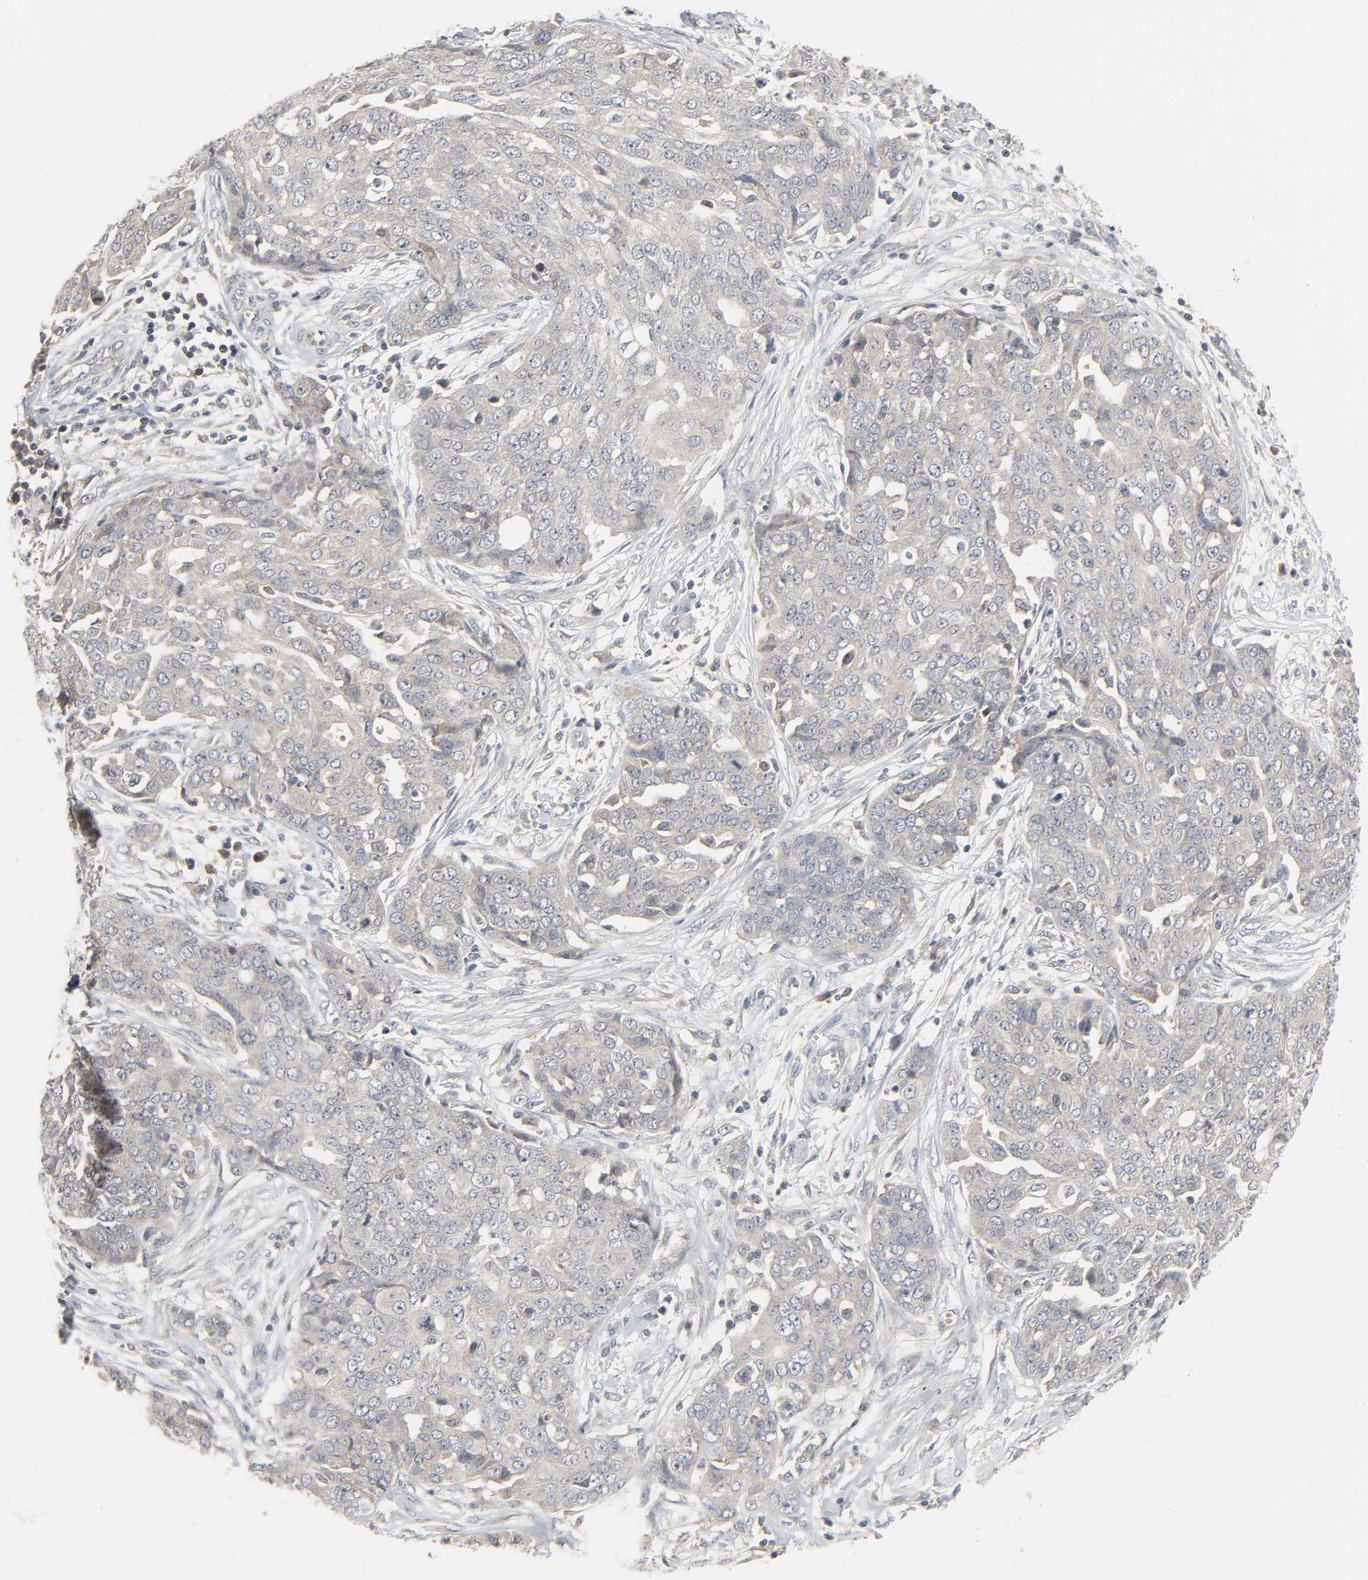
{"staining": {"intensity": "weak", "quantity": ">75%", "location": "cytoplasmic/membranous"}, "tissue": "ovarian cancer", "cell_type": "Tumor cells", "image_type": "cancer", "snomed": [{"axis": "morphology", "description": "Cystadenocarcinoma, serous, NOS"}, {"axis": "topography", "description": "Soft tissue"}, {"axis": "topography", "description": "Ovary"}], "caption": "An image of ovarian serous cystadenocarcinoma stained for a protein reveals weak cytoplasmic/membranous brown staining in tumor cells.", "gene": "CLIP1", "patient": {"sex": "female", "age": 57}}